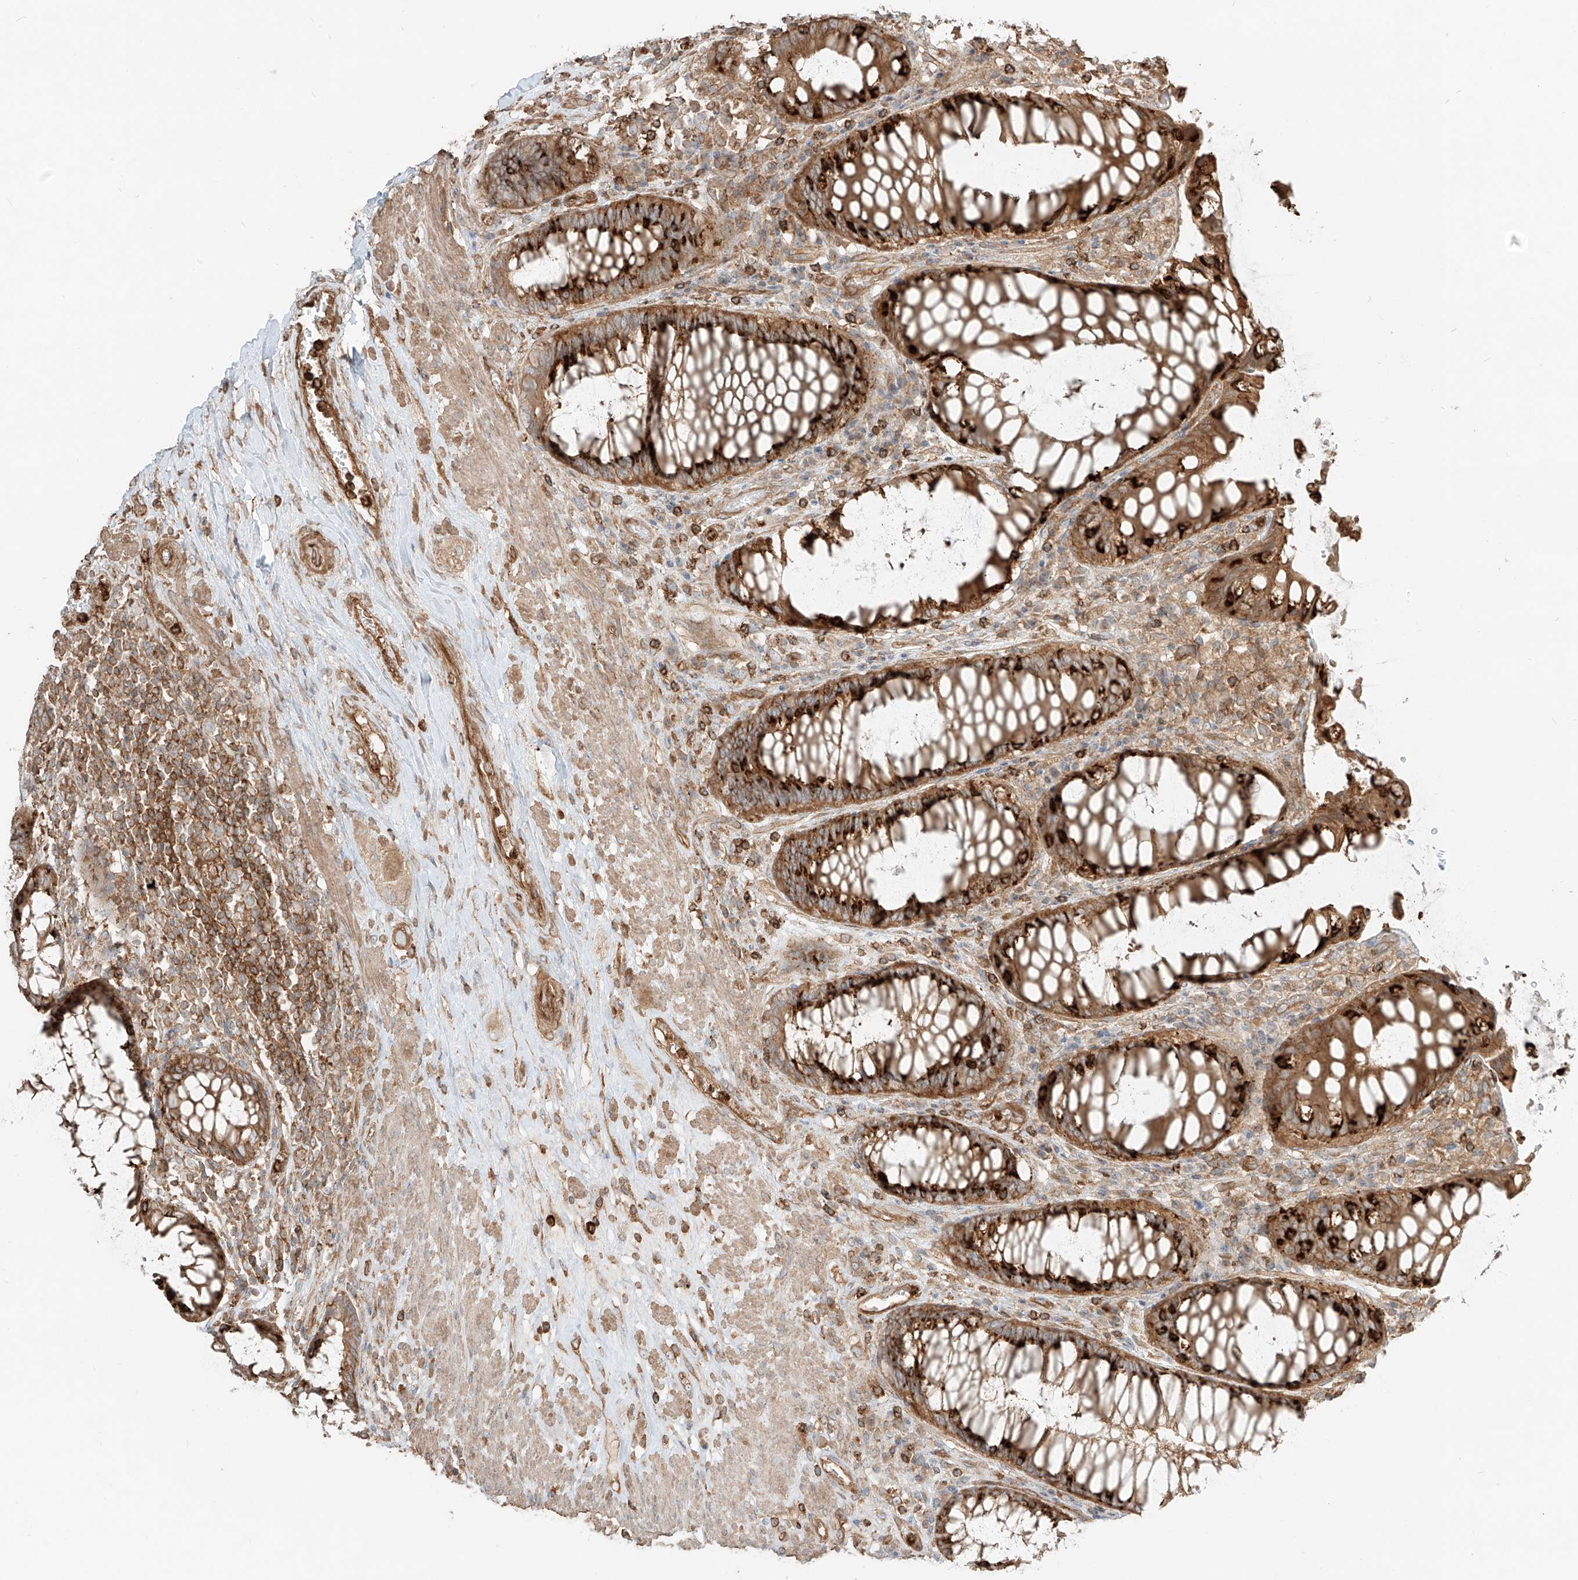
{"staining": {"intensity": "strong", "quantity": ">75%", "location": "cytoplasmic/membranous"}, "tissue": "rectum", "cell_type": "Glandular cells", "image_type": "normal", "snomed": [{"axis": "morphology", "description": "Normal tissue, NOS"}, {"axis": "topography", "description": "Rectum"}], "caption": "About >75% of glandular cells in unremarkable rectum show strong cytoplasmic/membranous protein staining as visualized by brown immunohistochemical staining.", "gene": "CCDC115", "patient": {"sex": "male", "age": 64}}